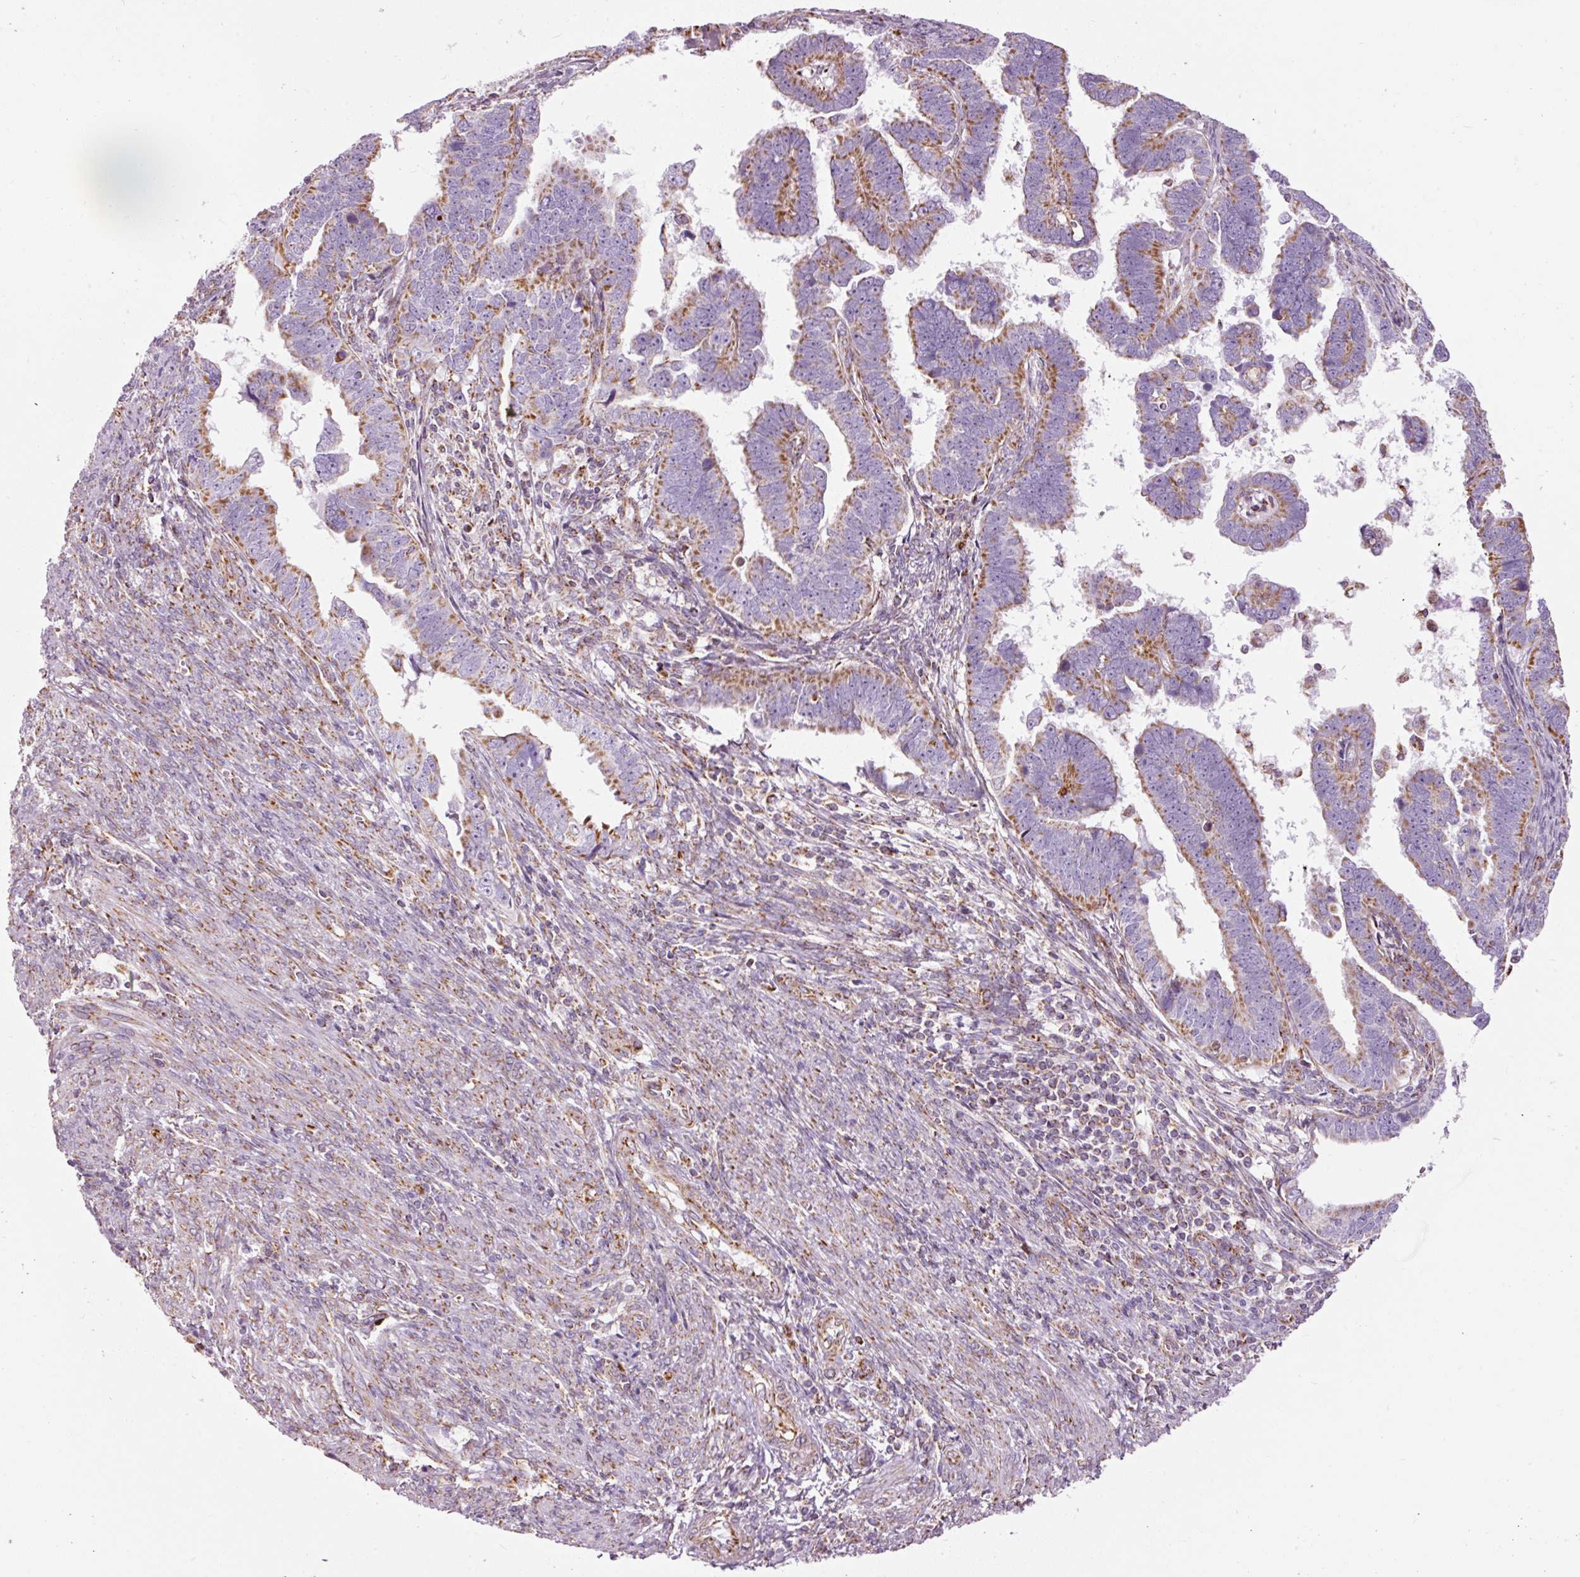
{"staining": {"intensity": "moderate", "quantity": ">75%", "location": "cytoplasmic/membranous"}, "tissue": "endometrial cancer", "cell_type": "Tumor cells", "image_type": "cancer", "snomed": [{"axis": "morphology", "description": "Adenocarcinoma, NOS"}, {"axis": "topography", "description": "Endometrium"}], "caption": "IHC (DAB (3,3'-diaminobenzidine)) staining of human endometrial adenocarcinoma displays moderate cytoplasmic/membranous protein staining in approximately >75% of tumor cells. (Stains: DAB (3,3'-diaminobenzidine) in brown, nuclei in blue, Microscopy: brightfield microscopy at high magnification).", "gene": "NDUFB4", "patient": {"sex": "female", "age": 75}}